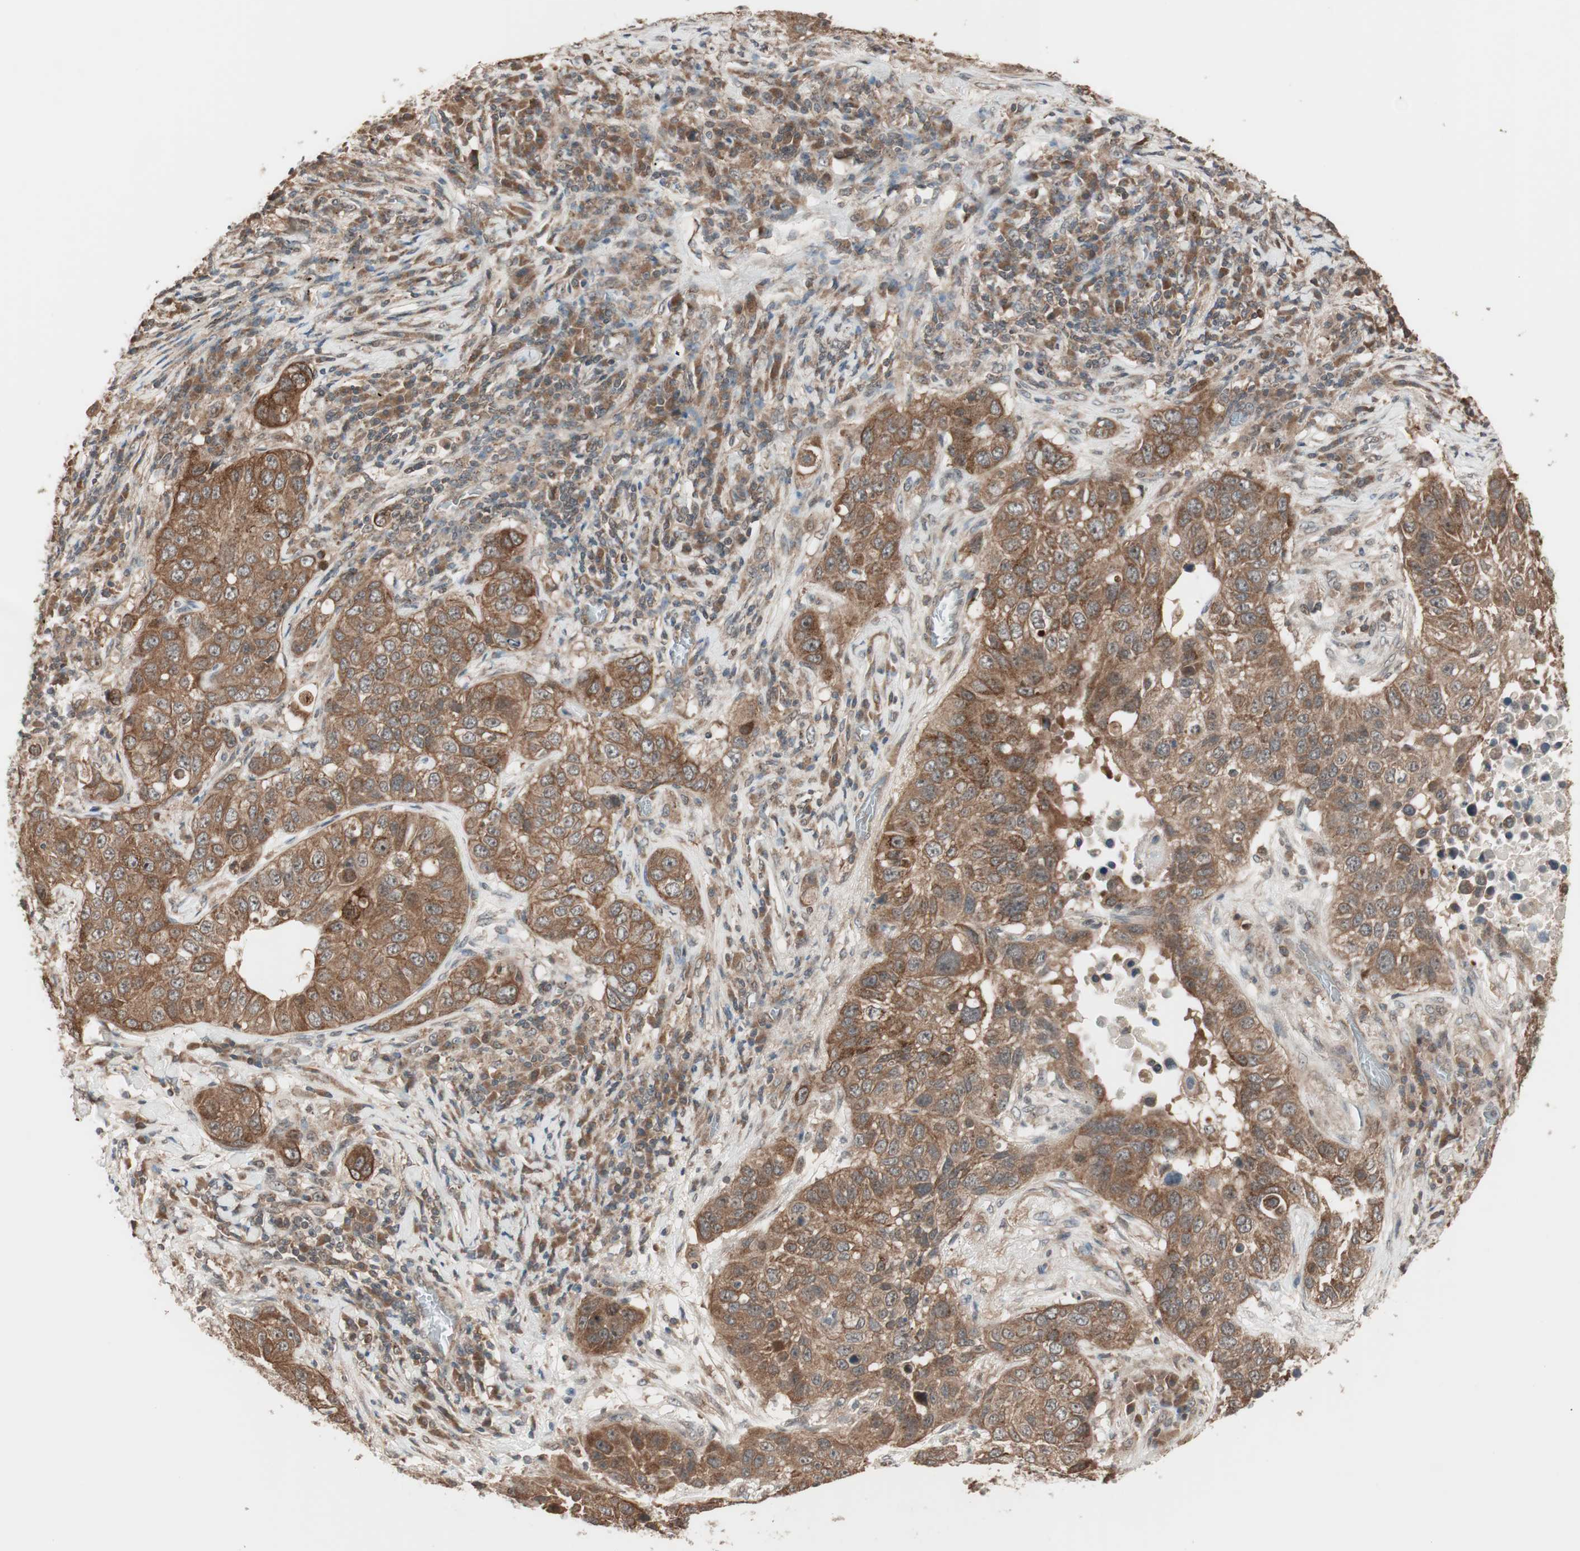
{"staining": {"intensity": "strong", "quantity": ">75%", "location": "cytoplasmic/membranous"}, "tissue": "lung cancer", "cell_type": "Tumor cells", "image_type": "cancer", "snomed": [{"axis": "morphology", "description": "Squamous cell carcinoma, NOS"}, {"axis": "topography", "description": "Lung"}], "caption": "High-power microscopy captured an immunohistochemistry histopathology image of squamous cell carcinoma (lung), revealing strong cytoplasmic/membranous positivity in about >75% of tumor cells.", "gene": "FBXO5", "patient": {"sex": "male", "age": 57}}